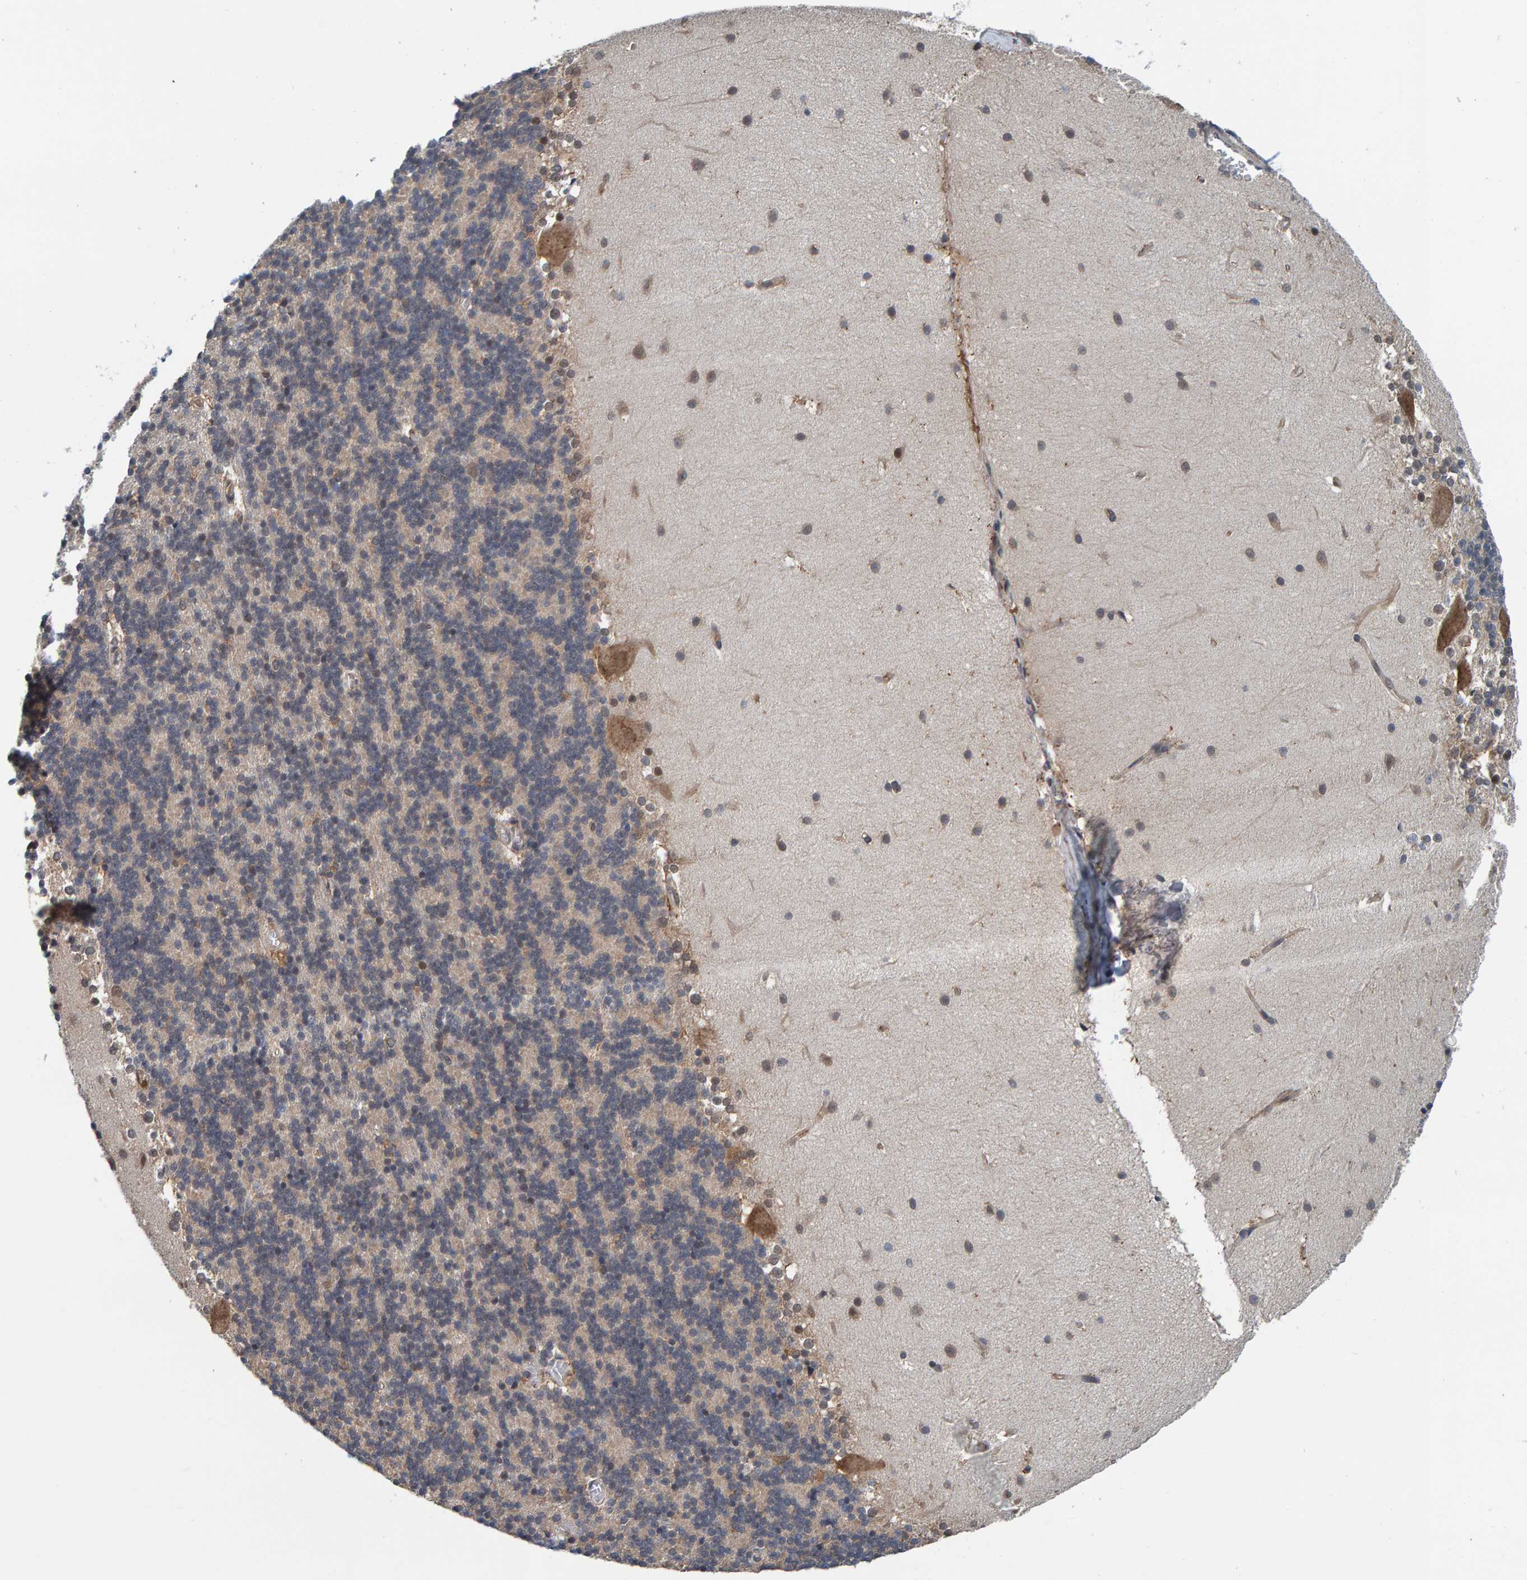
{"staining": {"intensity": "weak", "quantity": "<25%", "location": "cytoplasmic/membranous"}, "tissue": "cerebellum", "cell_type": "Cells in granular layer", "image_type": "normal", "snomed": [{"axis": "morphology", "description": "Normal tissue, NOS"}, {"axis": "topography", "description": "Cerebellum"}], "caption": "This is an IHC micrograph of normal cerebellum. There is no staining in cells in granular layer.", "gene": "SCRN2", "patient": {"sex": "female", "age": 19}}